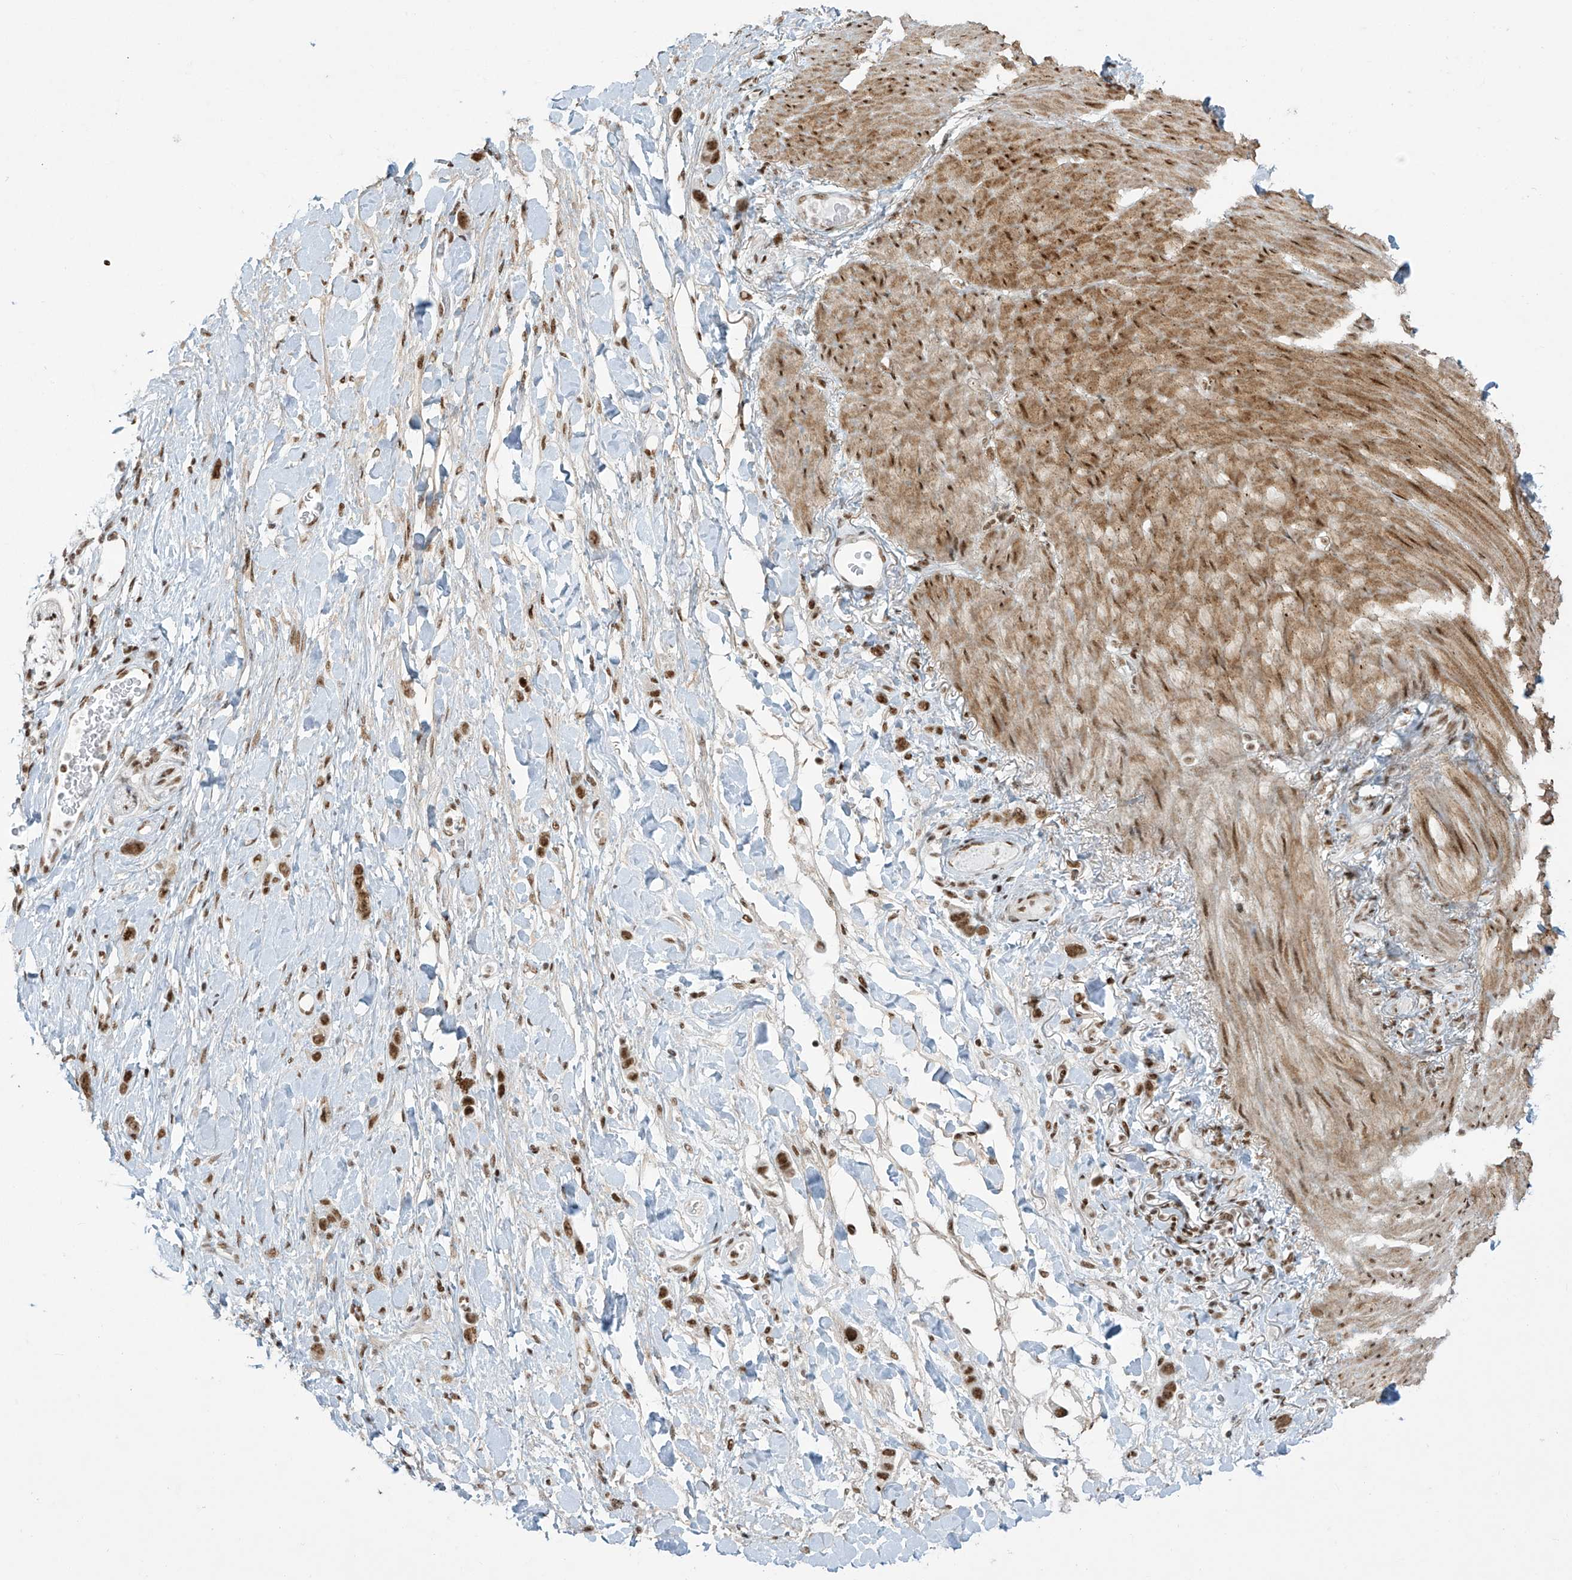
{"staining": {"intensity": "moderate", "quantity": ">75%", "location": "nuclear"}, "tissue": "stomach cancer", "cell_type": "Tumor cells", "image_type": "cancer", "snomed": [{"axis": "morphology", "description": "Adenocarcinoma, NOS"}, {"axis": "topography", "description": "Stomach"}], "caption": "IHC (DAB (3,3'-diaminobenzidine)) staining of human stomach cancer (adenocarcinoma) displays moderate nuclear protein staining in about >75% of tumor cells.", "gene": "MS4A6A", "patient": {"sex": "female", "age": 65}}